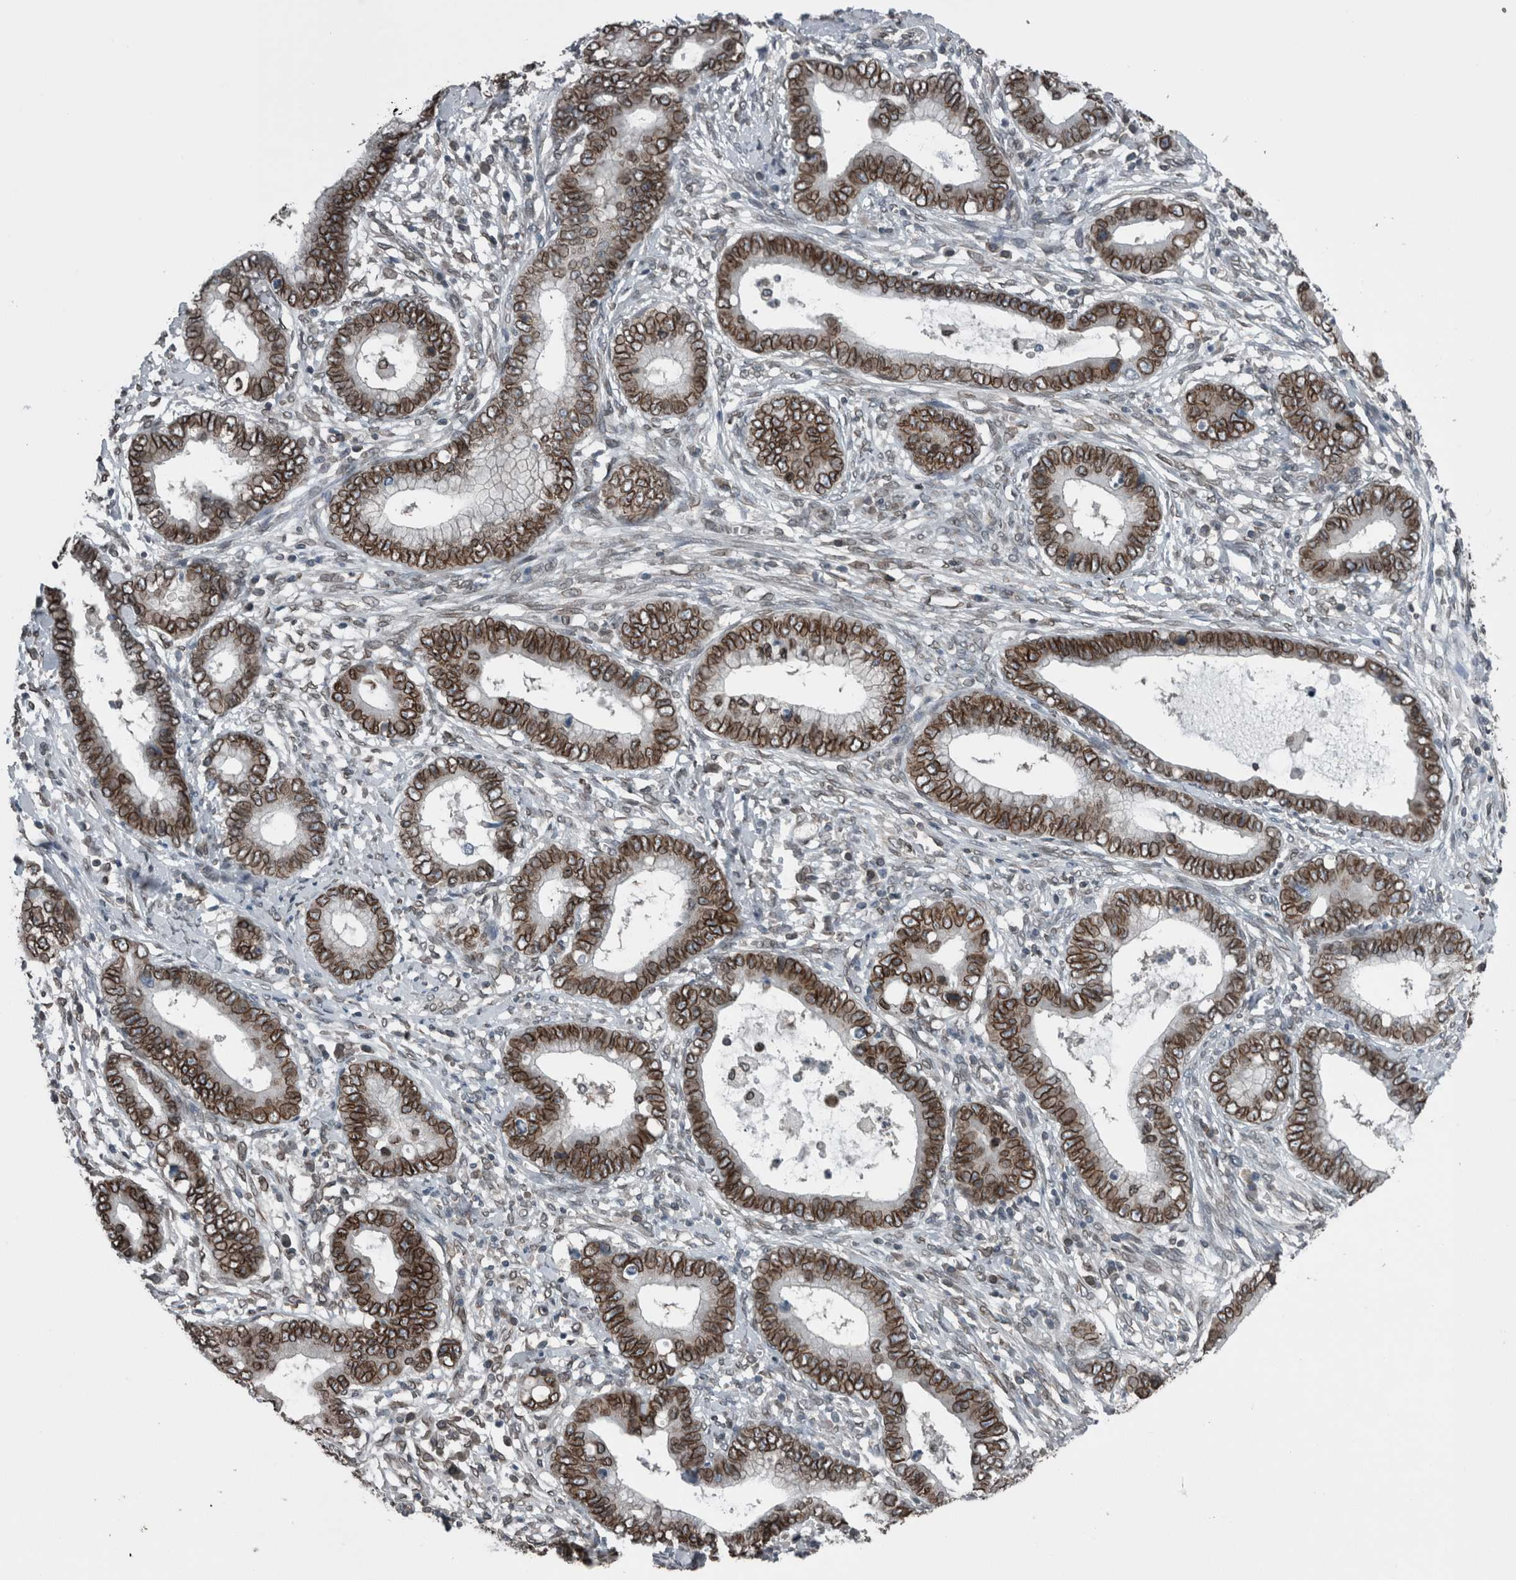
{"staining": {"intensity": "strong", "quantity": ">75%", "location": "cytoplasmic/membranous,nuclear"}, "tissue": "cervical cancer", "cell_type": "Tumor cells", "image_type": "cancer", "snomed": [{"axis": "morphology", "description": "Adenocarcinoma, NOS"}, {"axis": "topography", "description": "Cervix"}], "caption": "Immunohistochemistry photomicrograph of neoplastic tissue: human adenocarcinoma (cervical) stained using immunohistochemistry displays high levels of strong protein expression localized specifically in the cytoplasmic/membranous and nuclear of tumor cells, appearing as a cytoplasmic/membranous and nuclear brown color.", "gene": "RANBP2", "patient": {"sex": "female", "age": 44}}